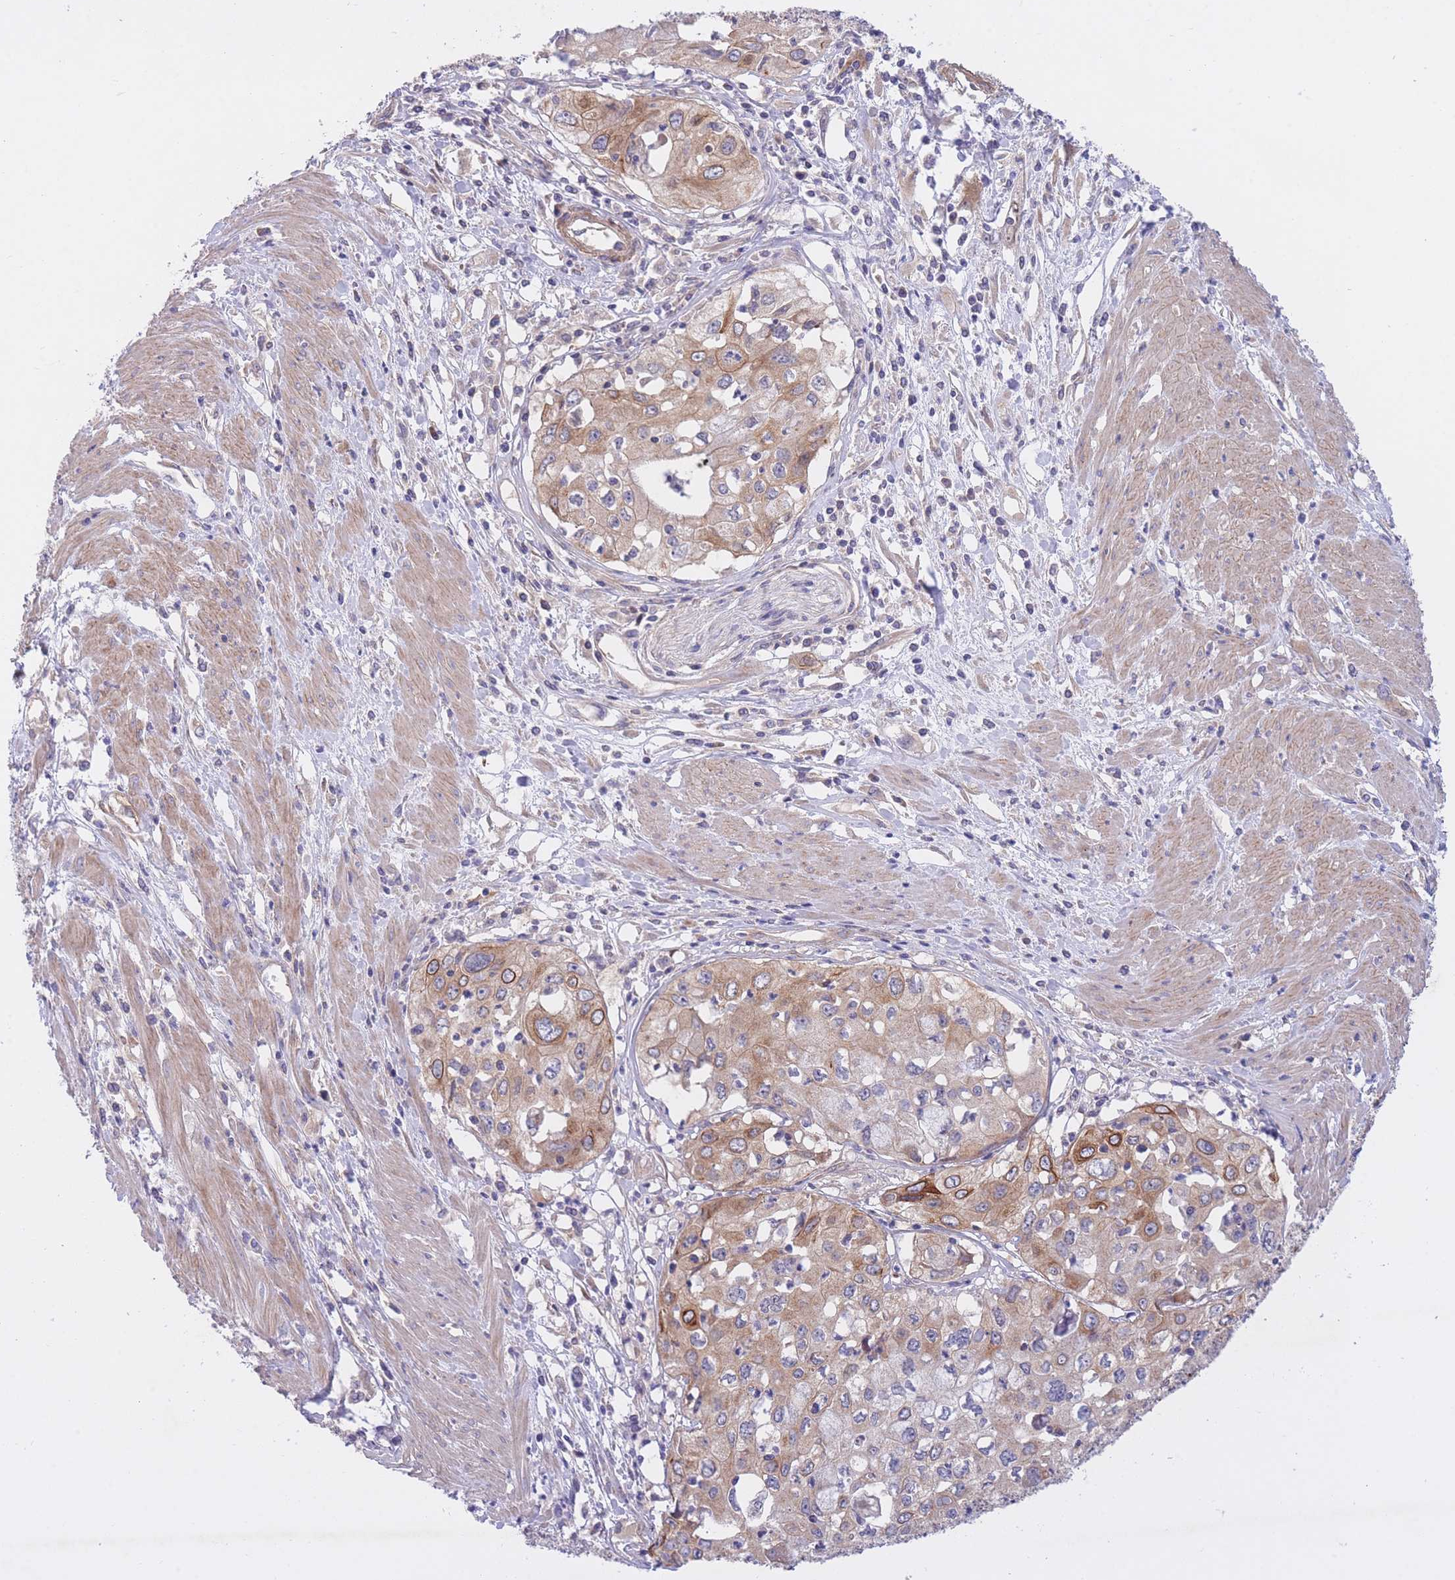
{"staining": {"intensity": "moderate", "quantity": "25%-75%", "location": "cytoplasmic/membranous"}, "tissue": "cervical cancer", "cell_type": "Tumor cells", "image_type": "cancer", "snomed": [{"axis": "morphology", "description": "Squamous cell carcinoma, NOS"}, {"axis": "topography", "description": "Cervix"}], "caption": "This is a photomicrograph of IHC staining of cervical cancer (squamous cell carcinoma), which shows moderate staining in the cytoplasmic/membranous of tumor cells.", "gene": "CHAC1", "patient": {"sex": "female", "age": 31}}